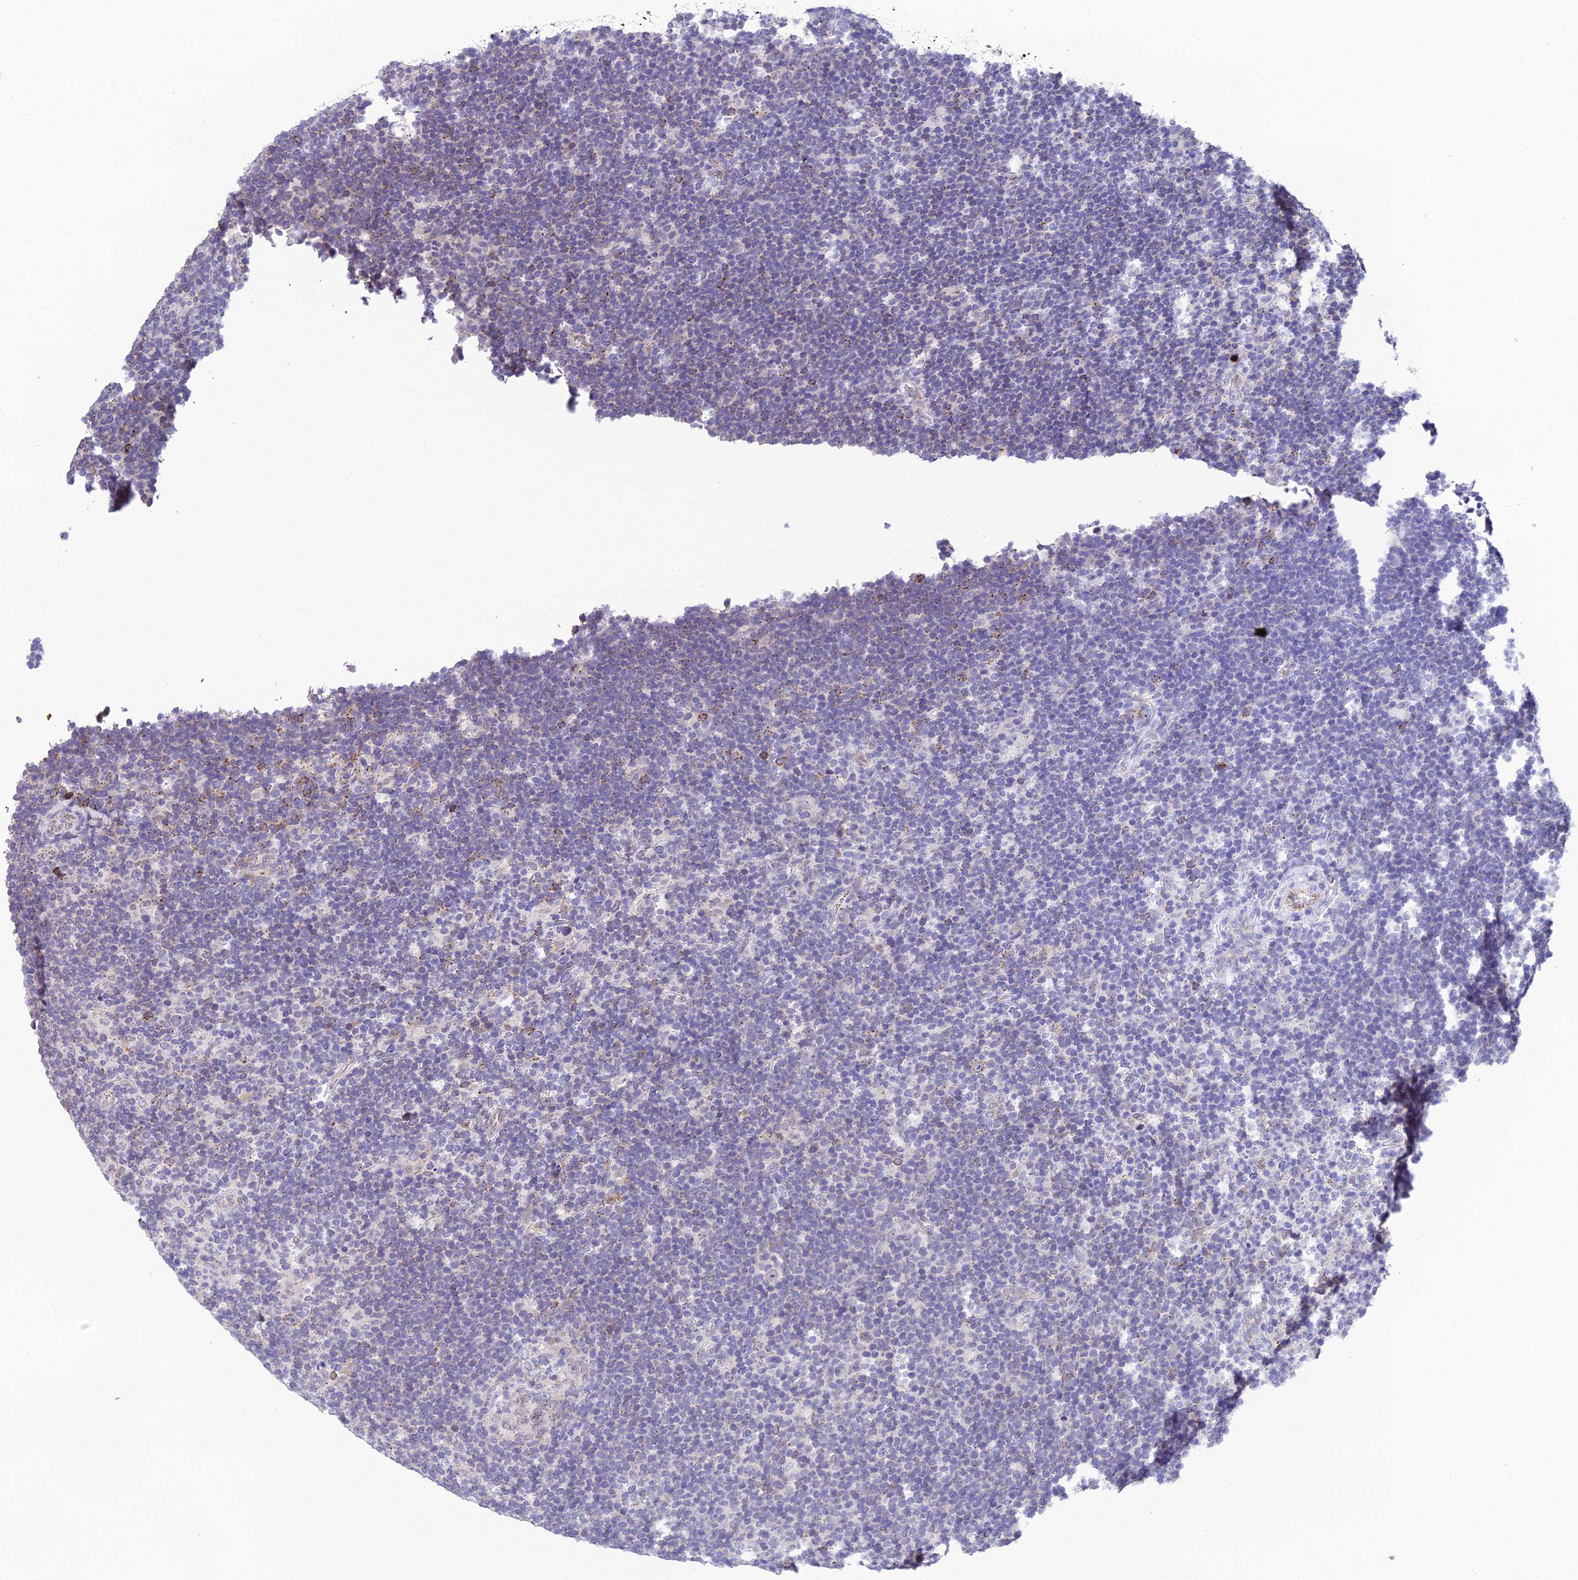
{"staining": {"intensity": "negative", "quantity": "none", "location": "none"}, "tissue": "lymphoma", "cell_type": "Tumor cells", "image_type": "cancer", "snomed": [{"axis": "morphology", "description": "Hodgkin's disease, NOS"}, {"axis": "topography", "description": "Lymph node"}], "caption": "Human lymphoma stained for a protein using IHC displays no positivity in tumor cells.", "gene": "DDX19A", "patient": {"sex": "female", "age": 57}}